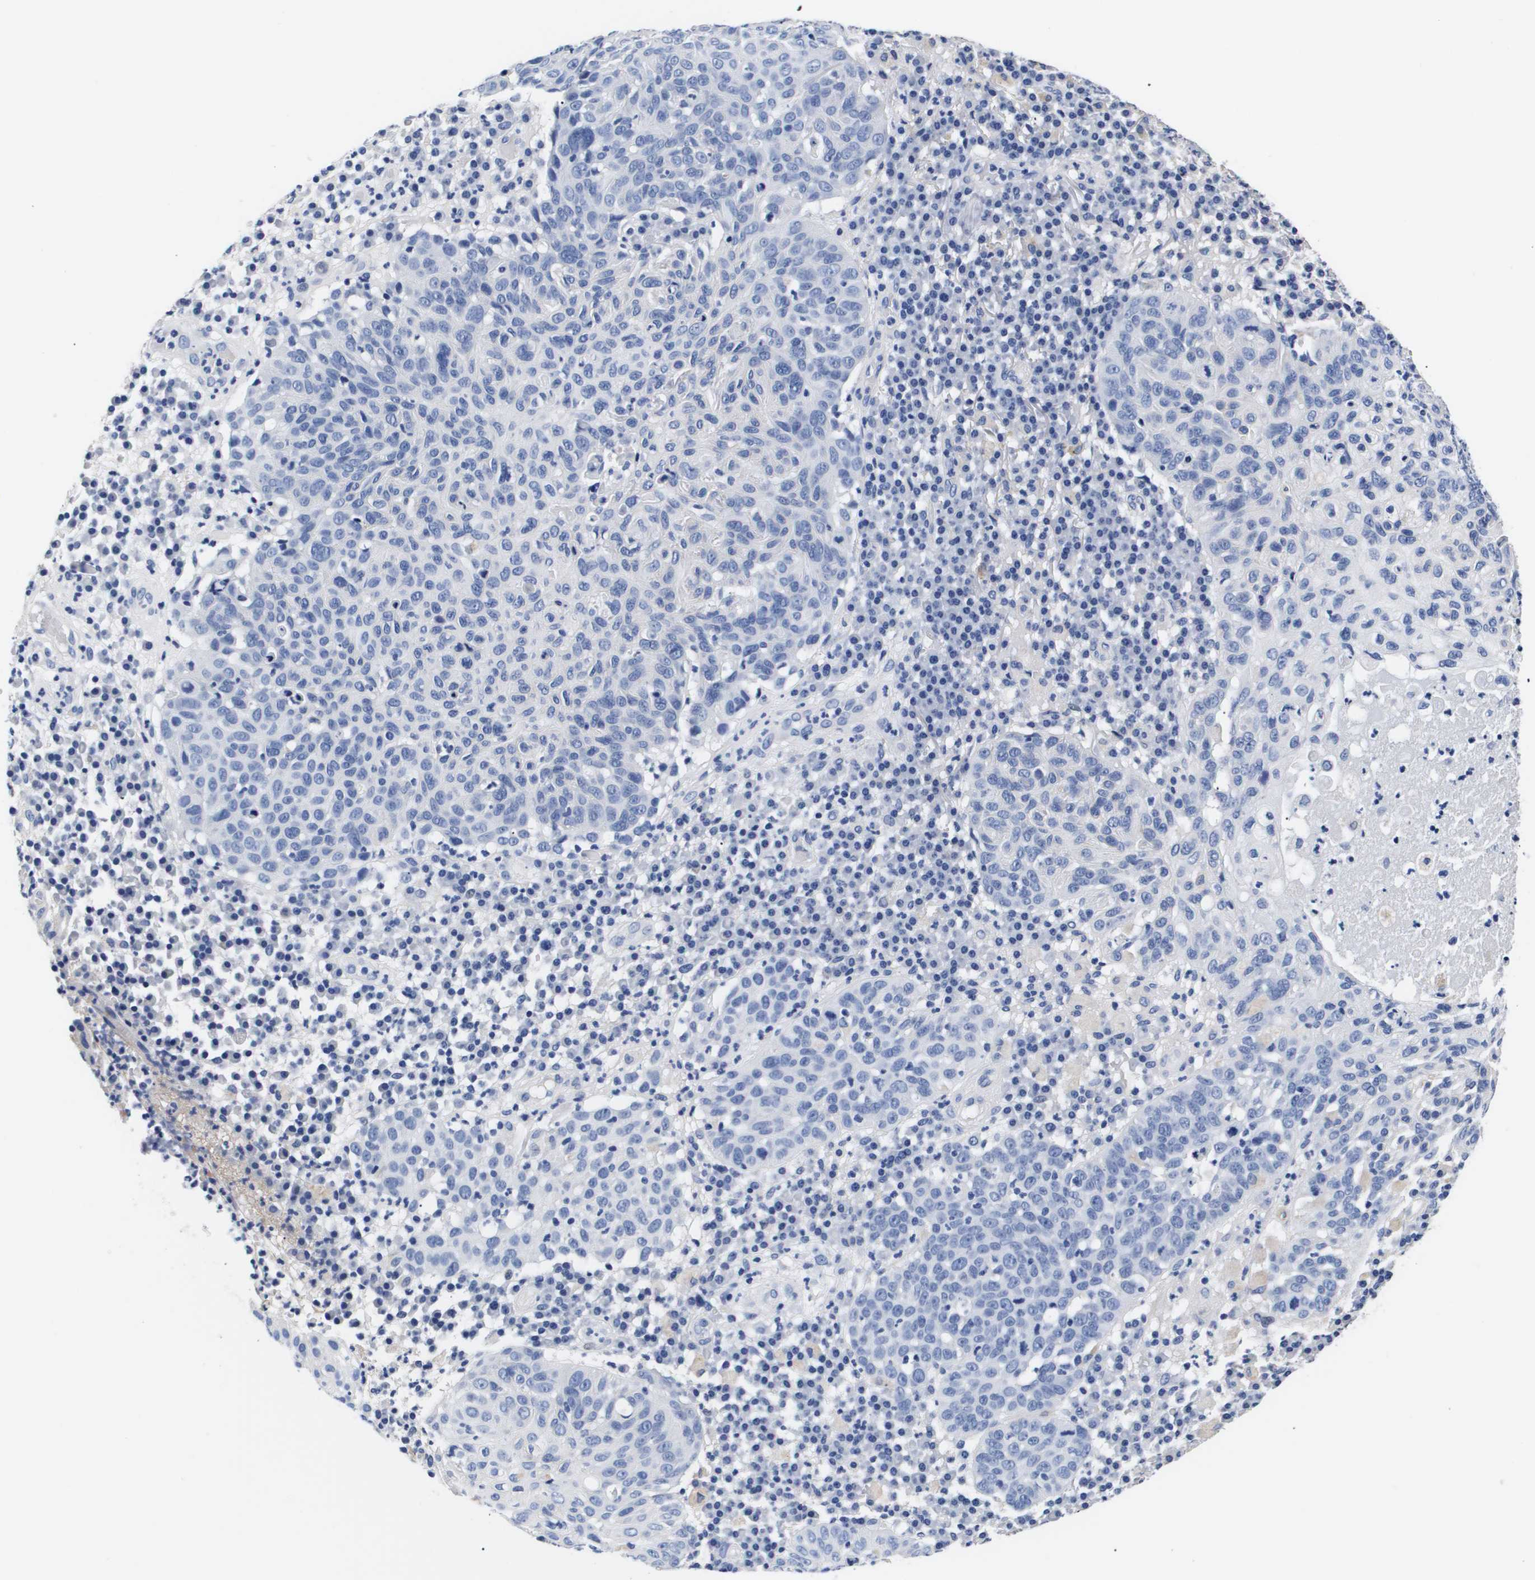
{"staining": {"intensity": "negative", "quantity": "none", "location": "none"}, "tissue": "skin cancer", "cell_type": "Tumor cells", "image_type": "cancer", "snomed": [{"axis": "morphology", "description": "Squamous cell carcinoma in situ, NOS"}, {"axis": "morphology", "description": "Squamous cell carcinoma, NOS"}, {"axis": "topography", "description": "Skin"}], "caption": "Immunohistochemistry (IHC) of skin squamous cell carcinoma in situ shows no positivity in tumor cells.", "gene": "ATP6V0A4", "patient": {"sex": "male", "age": 93}}